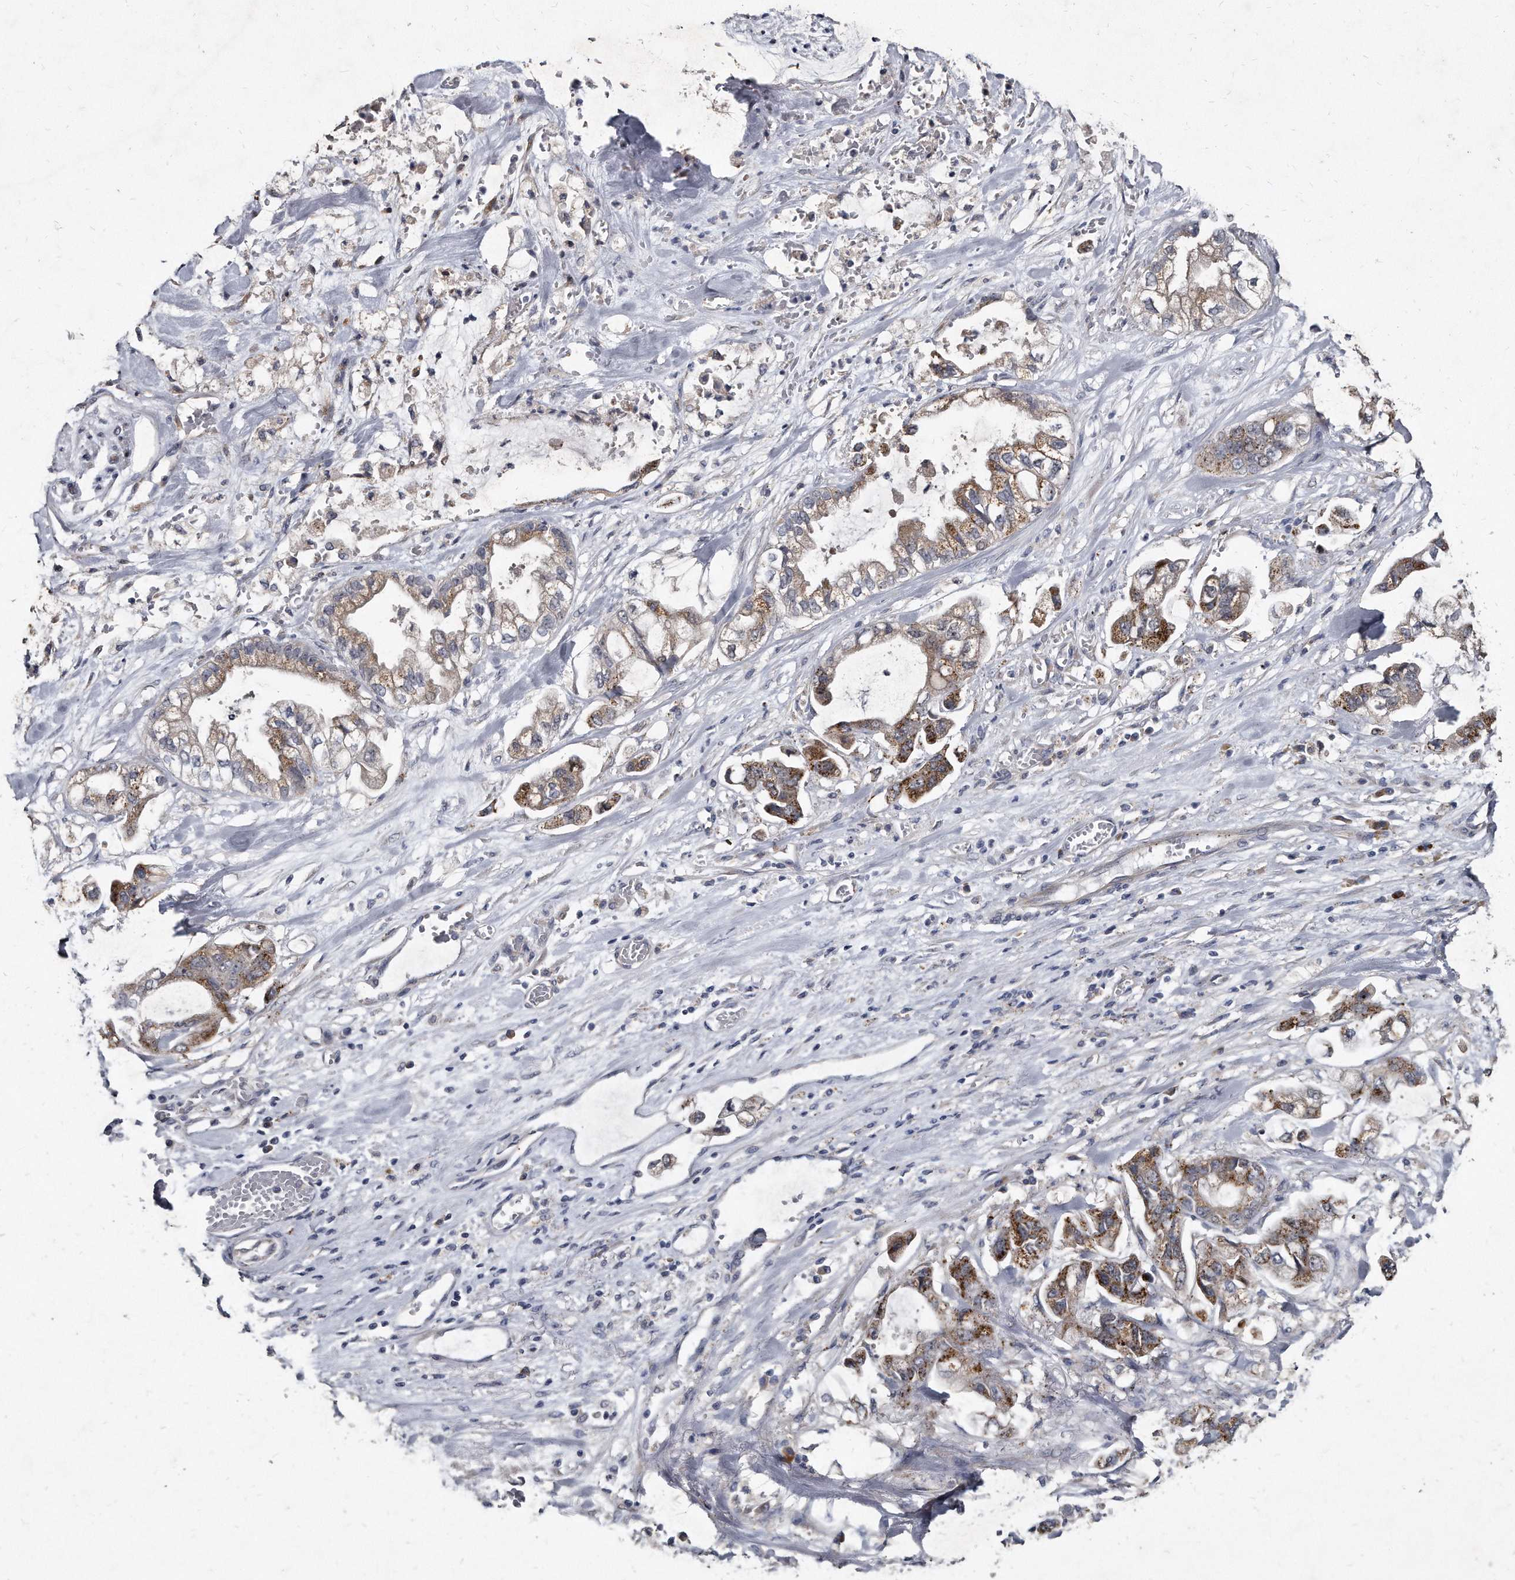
{"staining": {"intensity": "moderate", "quantity": "25%-75%", "location": "cytoplasmic/membranous"}, "tissue": "stomach cancer", "cell_type": "Tumor cells", "image_type": "cancer", "snomed": [{"axis": "morphology", "description": "Normal tissue, NOS"}, {"axis": "morphology", "description": "Adenocarcinoma, NOS"}, {"axis": "topography", "description": "Stomach"}], "caption": "Adenocarcinoma (stomach) stained for a protein (brown) reveals moderate cytoplasmic/membranous positive staining in approximately 25%-75% of tumor cells.", "gene": "KLHDC3", "patient": {"sex": "male", "age": 62}}